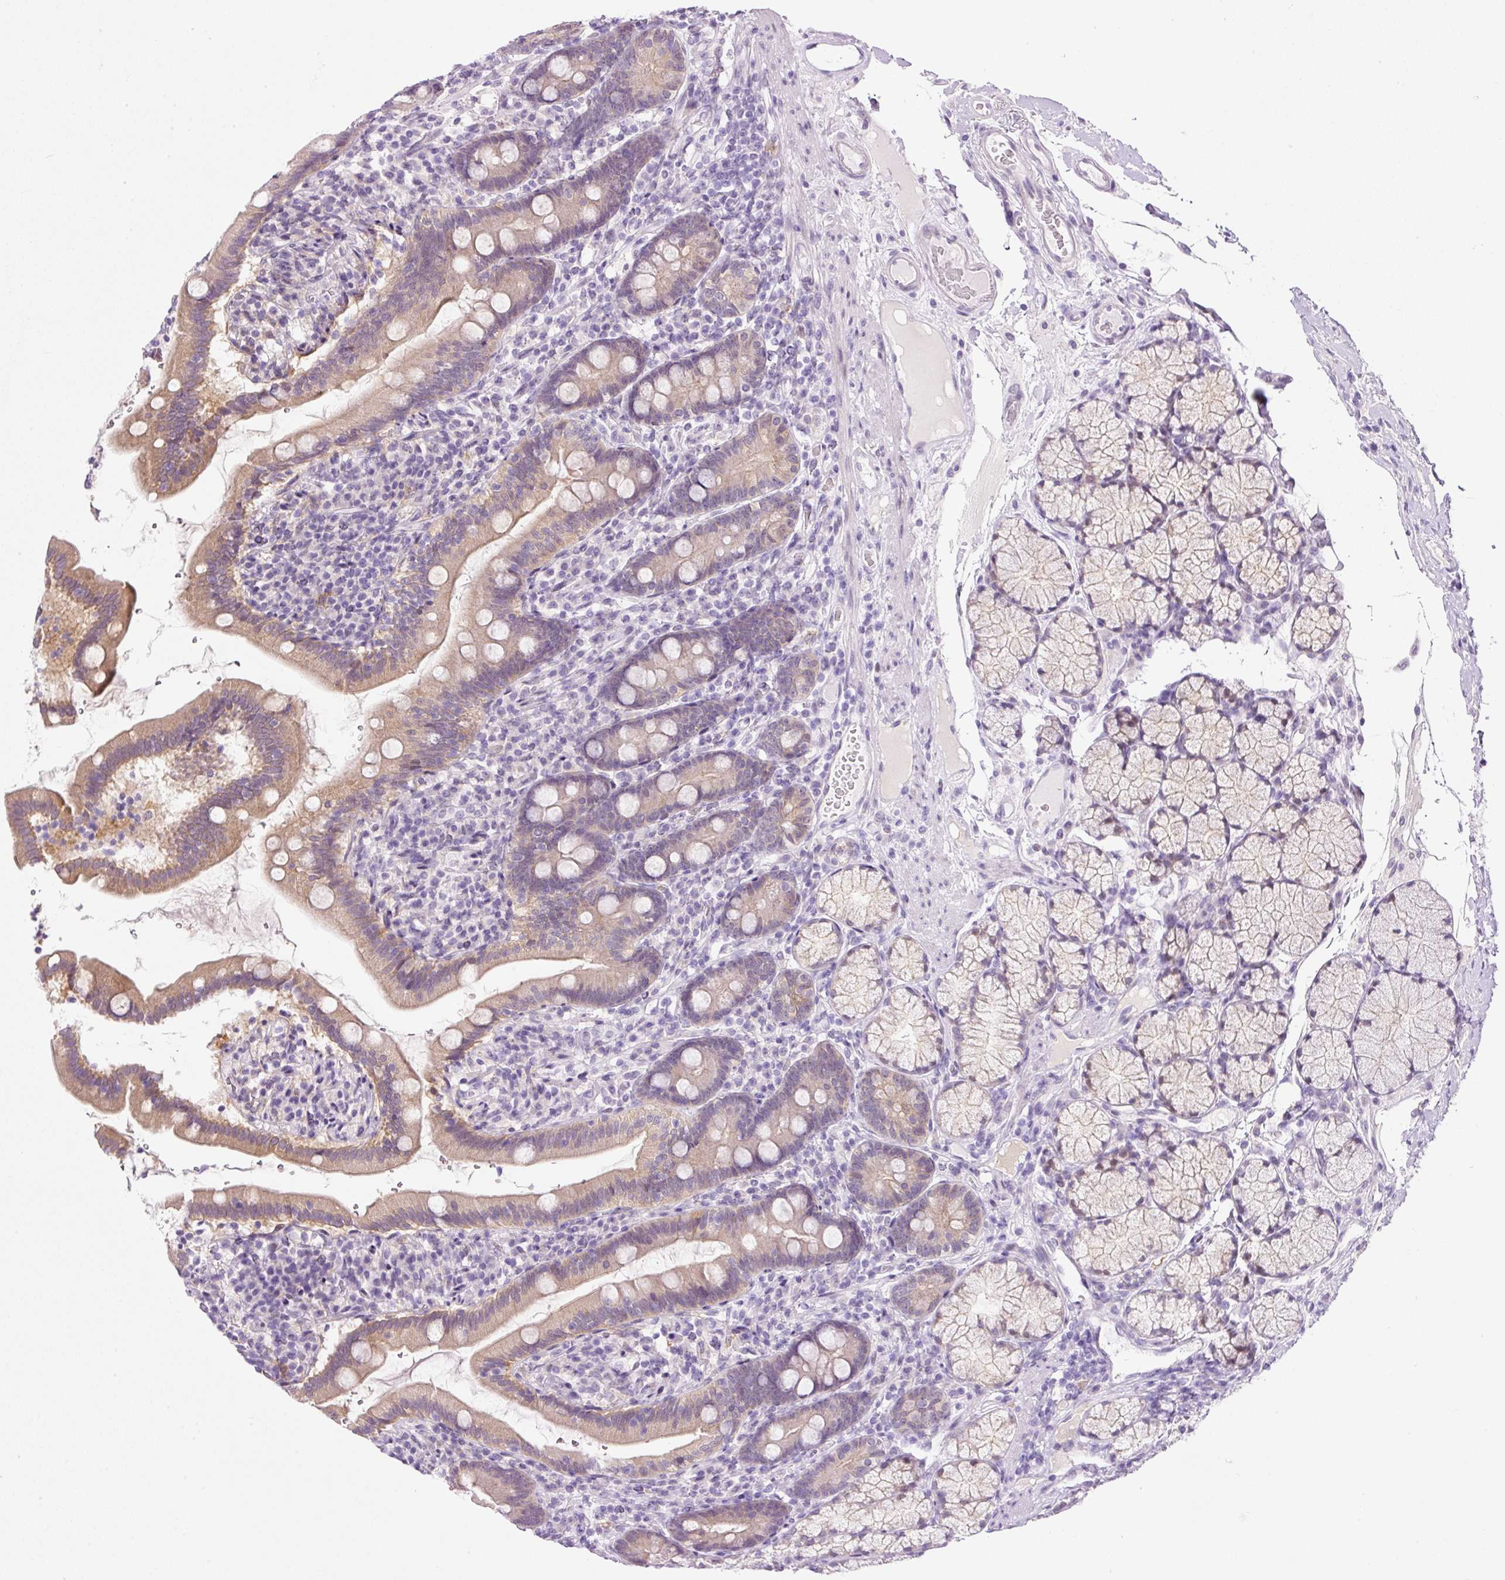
{"staining": {"intensity": "moderate", "quantity": ">75%", "location": "cytoplasmic/membranous"}, "tissue": "duodenum", "cell_type": "Glandular cells", "image_type": "normal", "snomed": [{"axis": "morphology", "description": "Normal tissue, NOS"}, {"axis": "topography", "description": "Duodenum"}], "caption": "An IHC image of normal tissue is shown. Protein staining in brown shows moderate cytoplasmic/membranous positivity in duodenum within glandular cells. The staining is performed using DAB (3,3'-diaminobenzidine) brown chromogen to label protein expression. The nuclei are counter-stained blue using hematoxylin.", "gene": "SRC", "patient": {"sex": "female", "age": 67}}